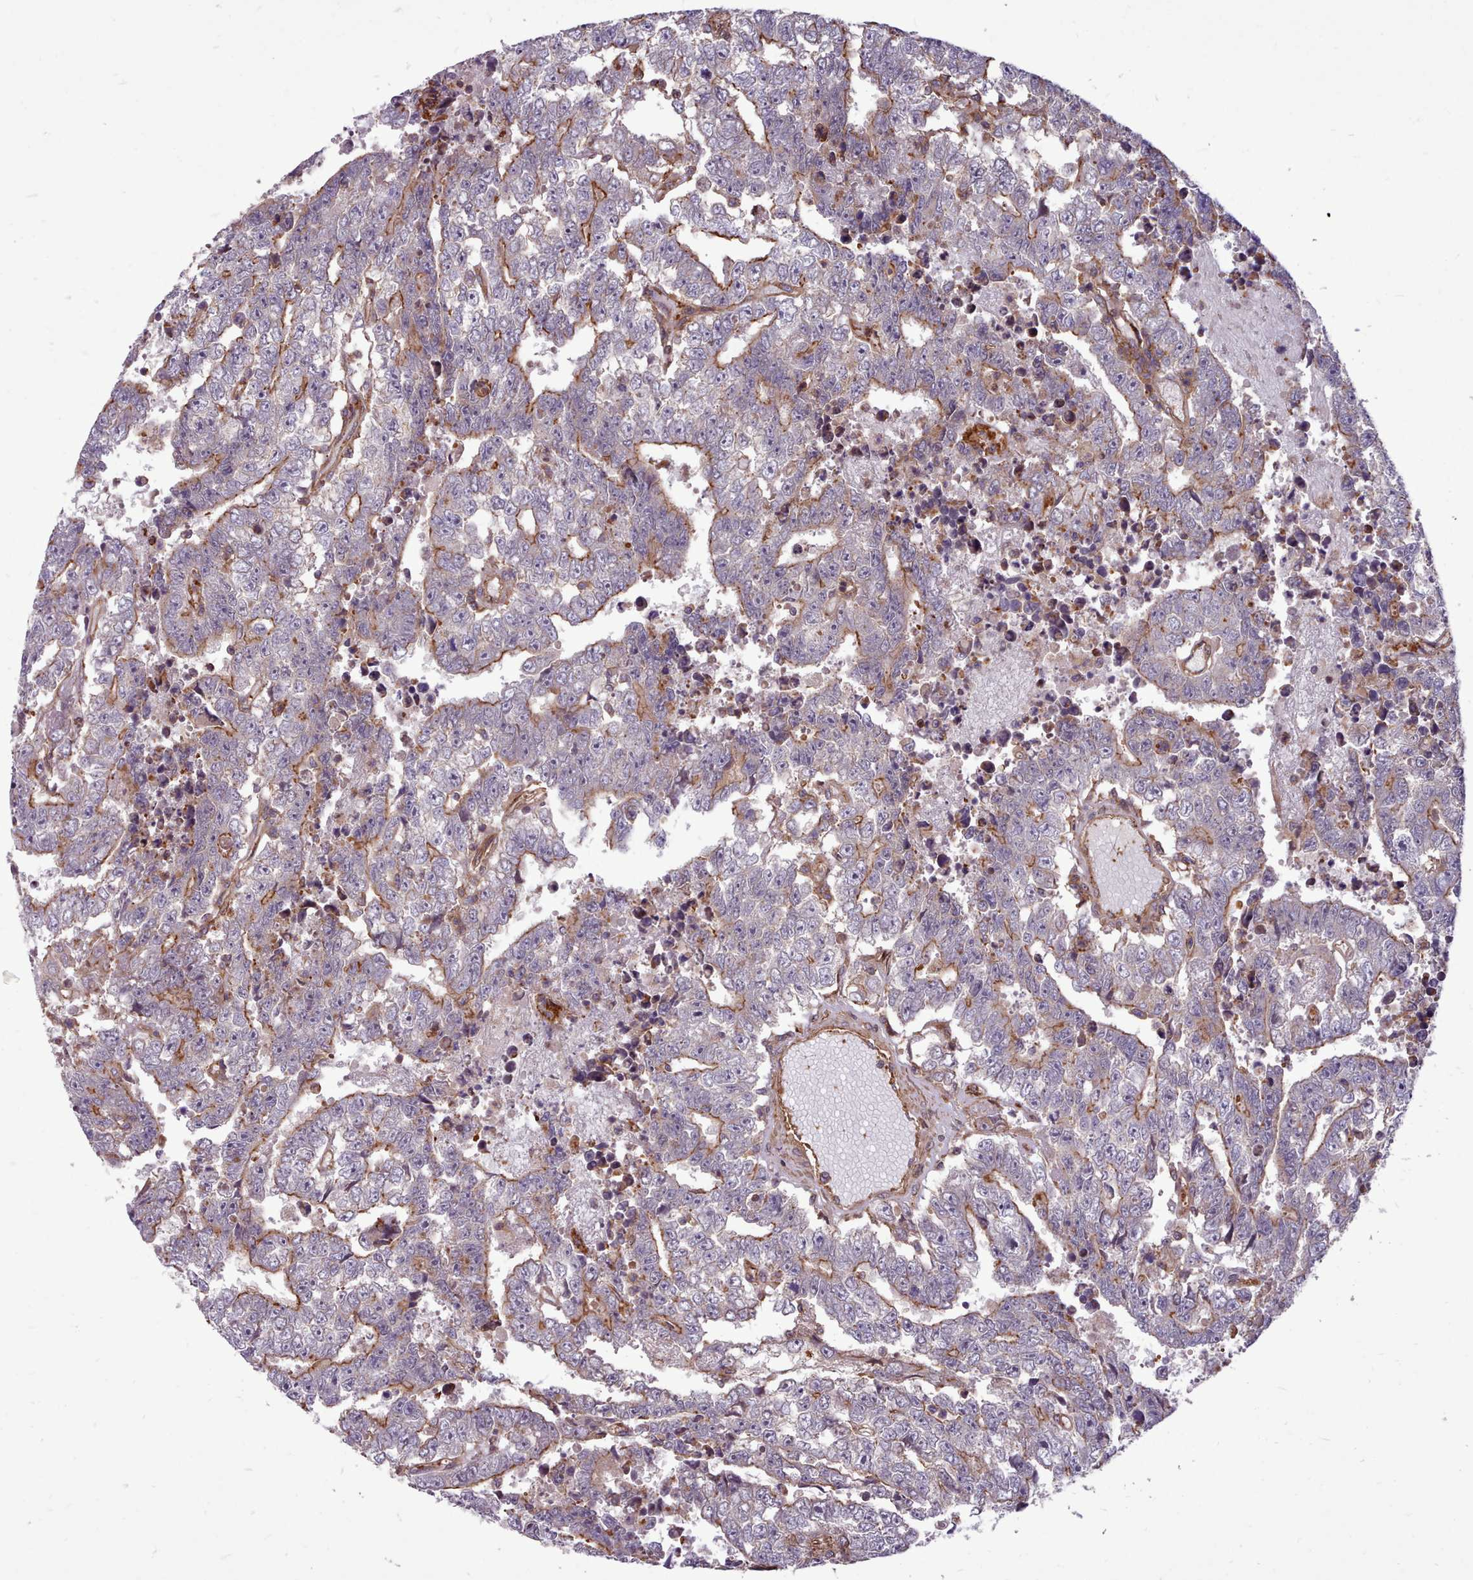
{"staining": {"intensity": "moderate", "quantity": "25%-75%", "location": "cytoplasmic/membranous"}, "tissue": "testis cancer", "cell_type": "Tumor cells", "image_type": "cancer", "snomed": [{"axis": "morphology", "description": "Carcinoma, Embryonal, NOS"}, {"axis": "topography", "description": "Testis"}], "caption": "Immunohistochemistry photomicrograph of testis embryonal carcinoma stained for a protein (brown), which demonstrates medium levels of moderate cytoplasmic/membranous staining in approximately 25%-75% of tumor cells.", "gene": "STUB1", "patient": {"sex": "male", "age": 25}}